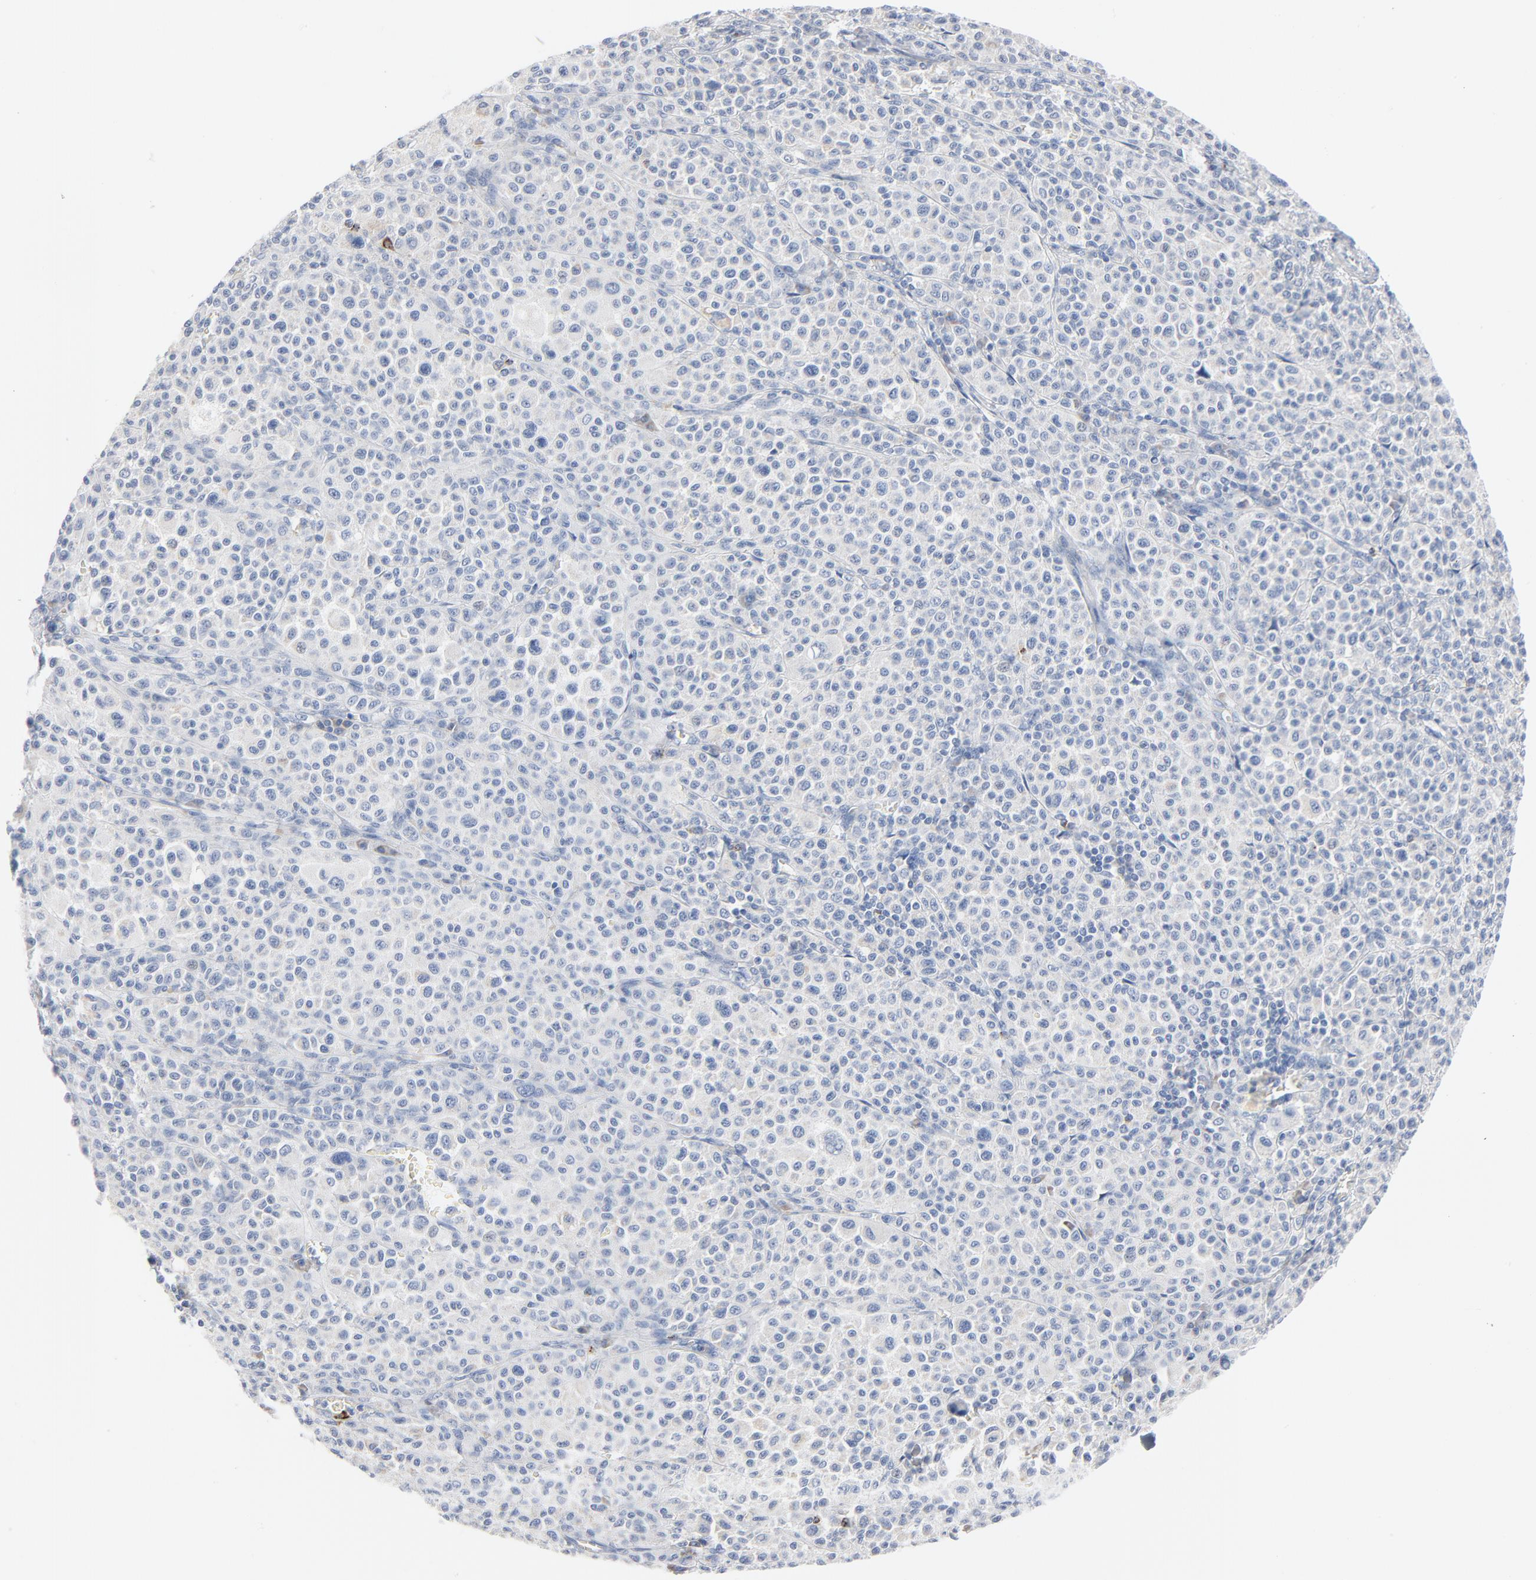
{"staining": {"intensity": "negative", "quantity": "none", "location": "none"}, "tissue": "melanoma", "cell_type": "Tumor cells", "image_type": "cancer", "snomed": [{"axis": "morphology", "description": "Malignant melanoma, Metastatic site"}, {"axis": "topography", "description": "Skin"}], "caption": "Human malignant melanoma (metastatic site) stained for a protein using IHC shows no positivity in tumor cells.", "gene": "GZMB", "patient": {"sex": "female", "age": 74}}